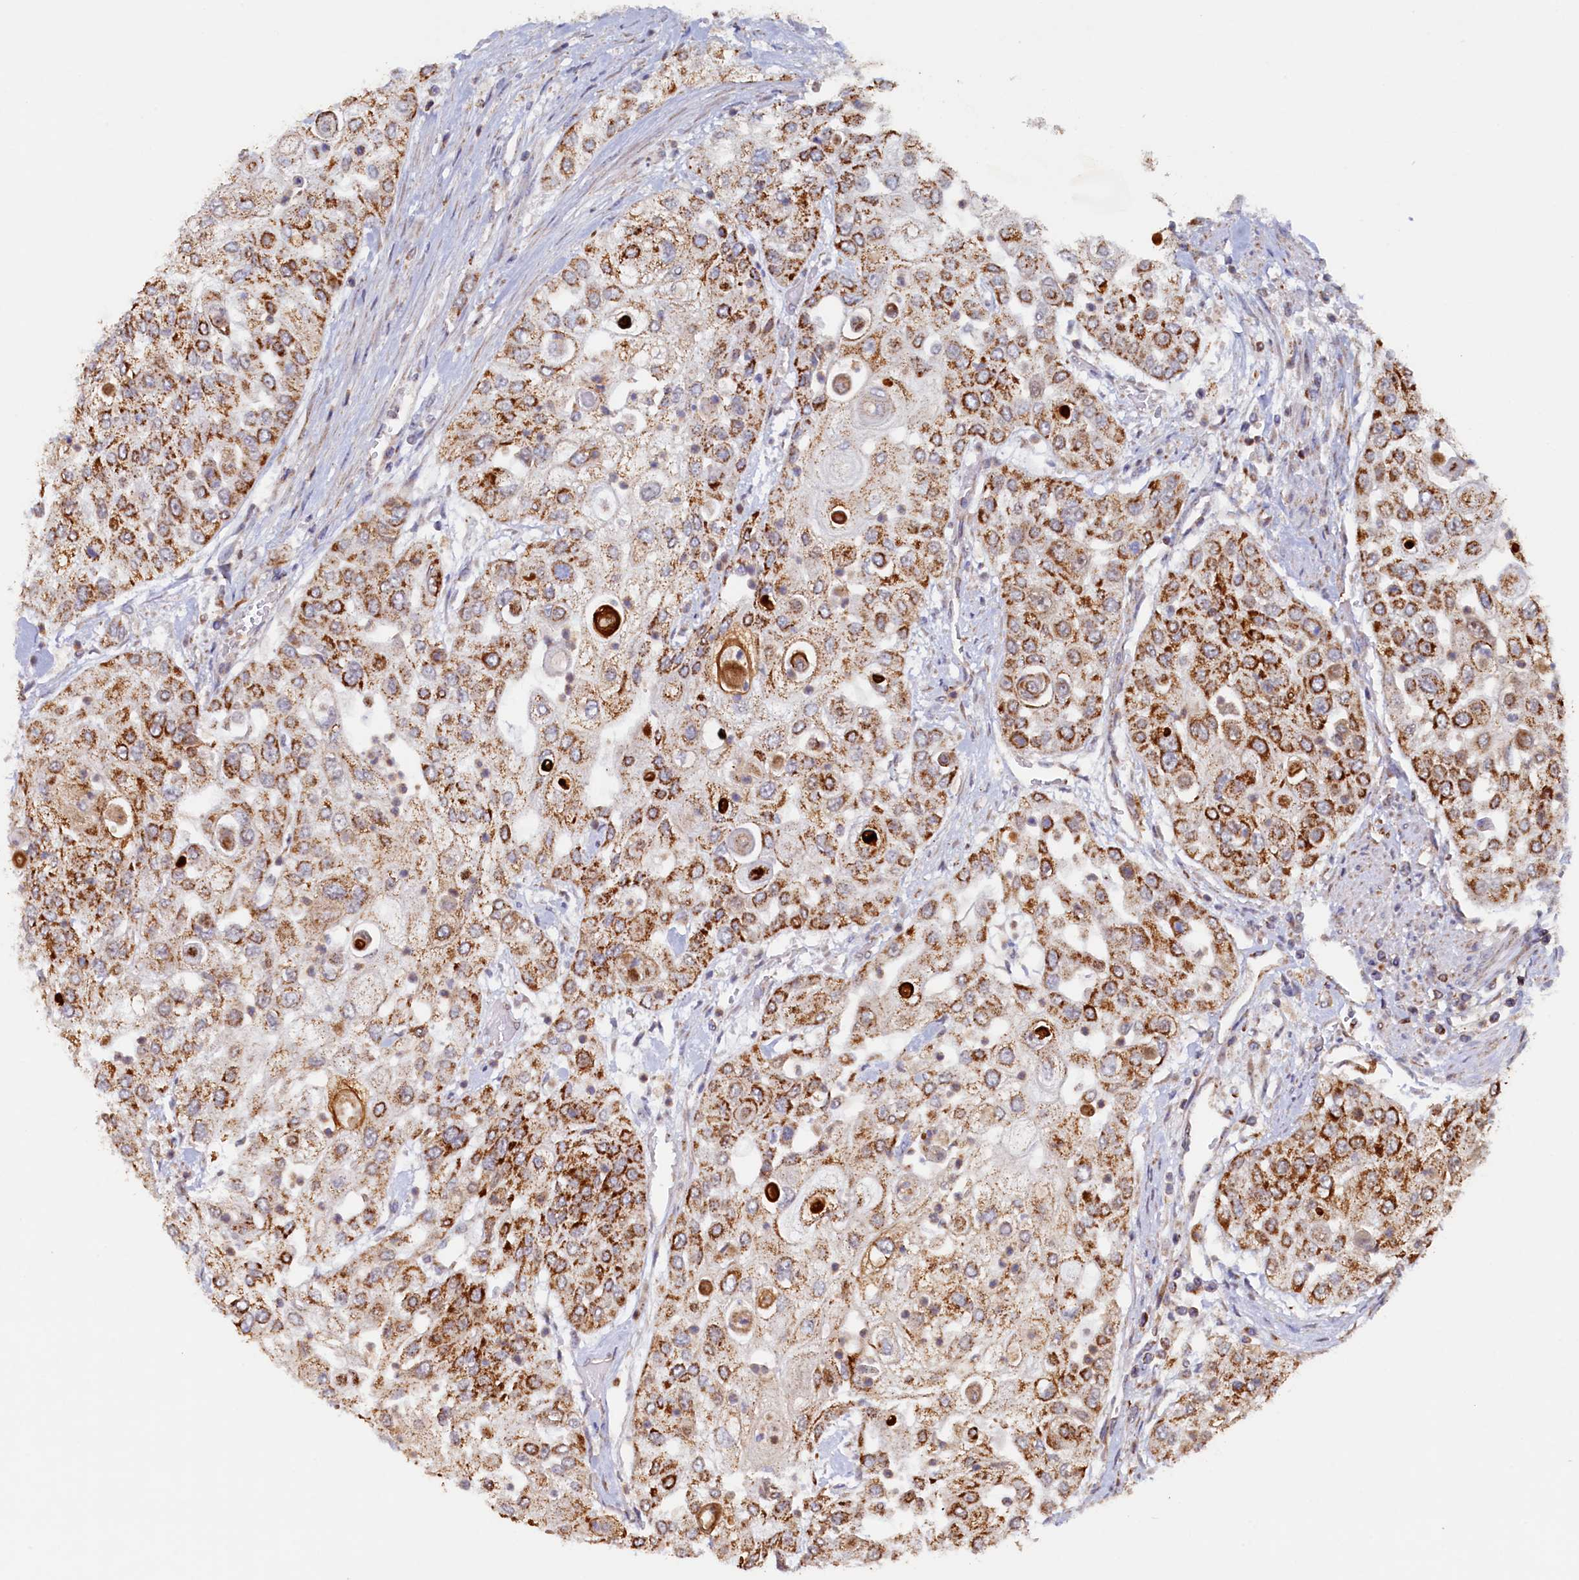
{"staining": {"intensity": "moderate", "quantity": ">75%", "location": "cytoplasmic/membranous"}, "tissue": "urothelial cancer", "cell_type": "Tumor cells", "image_type": "cancer", "snomed": [{"axis": "morphology", "description": "Urothelial carcinoma, High grade"}, {"axis": "topography", "description": "Urinary bladder"}], "caption": "Human high-grade urothelial carcinoma stained with a protein marker displays moderate staining in tumor cells.", "gene": "UBE3B", "patient": {"sex": "female", "age": 79}}